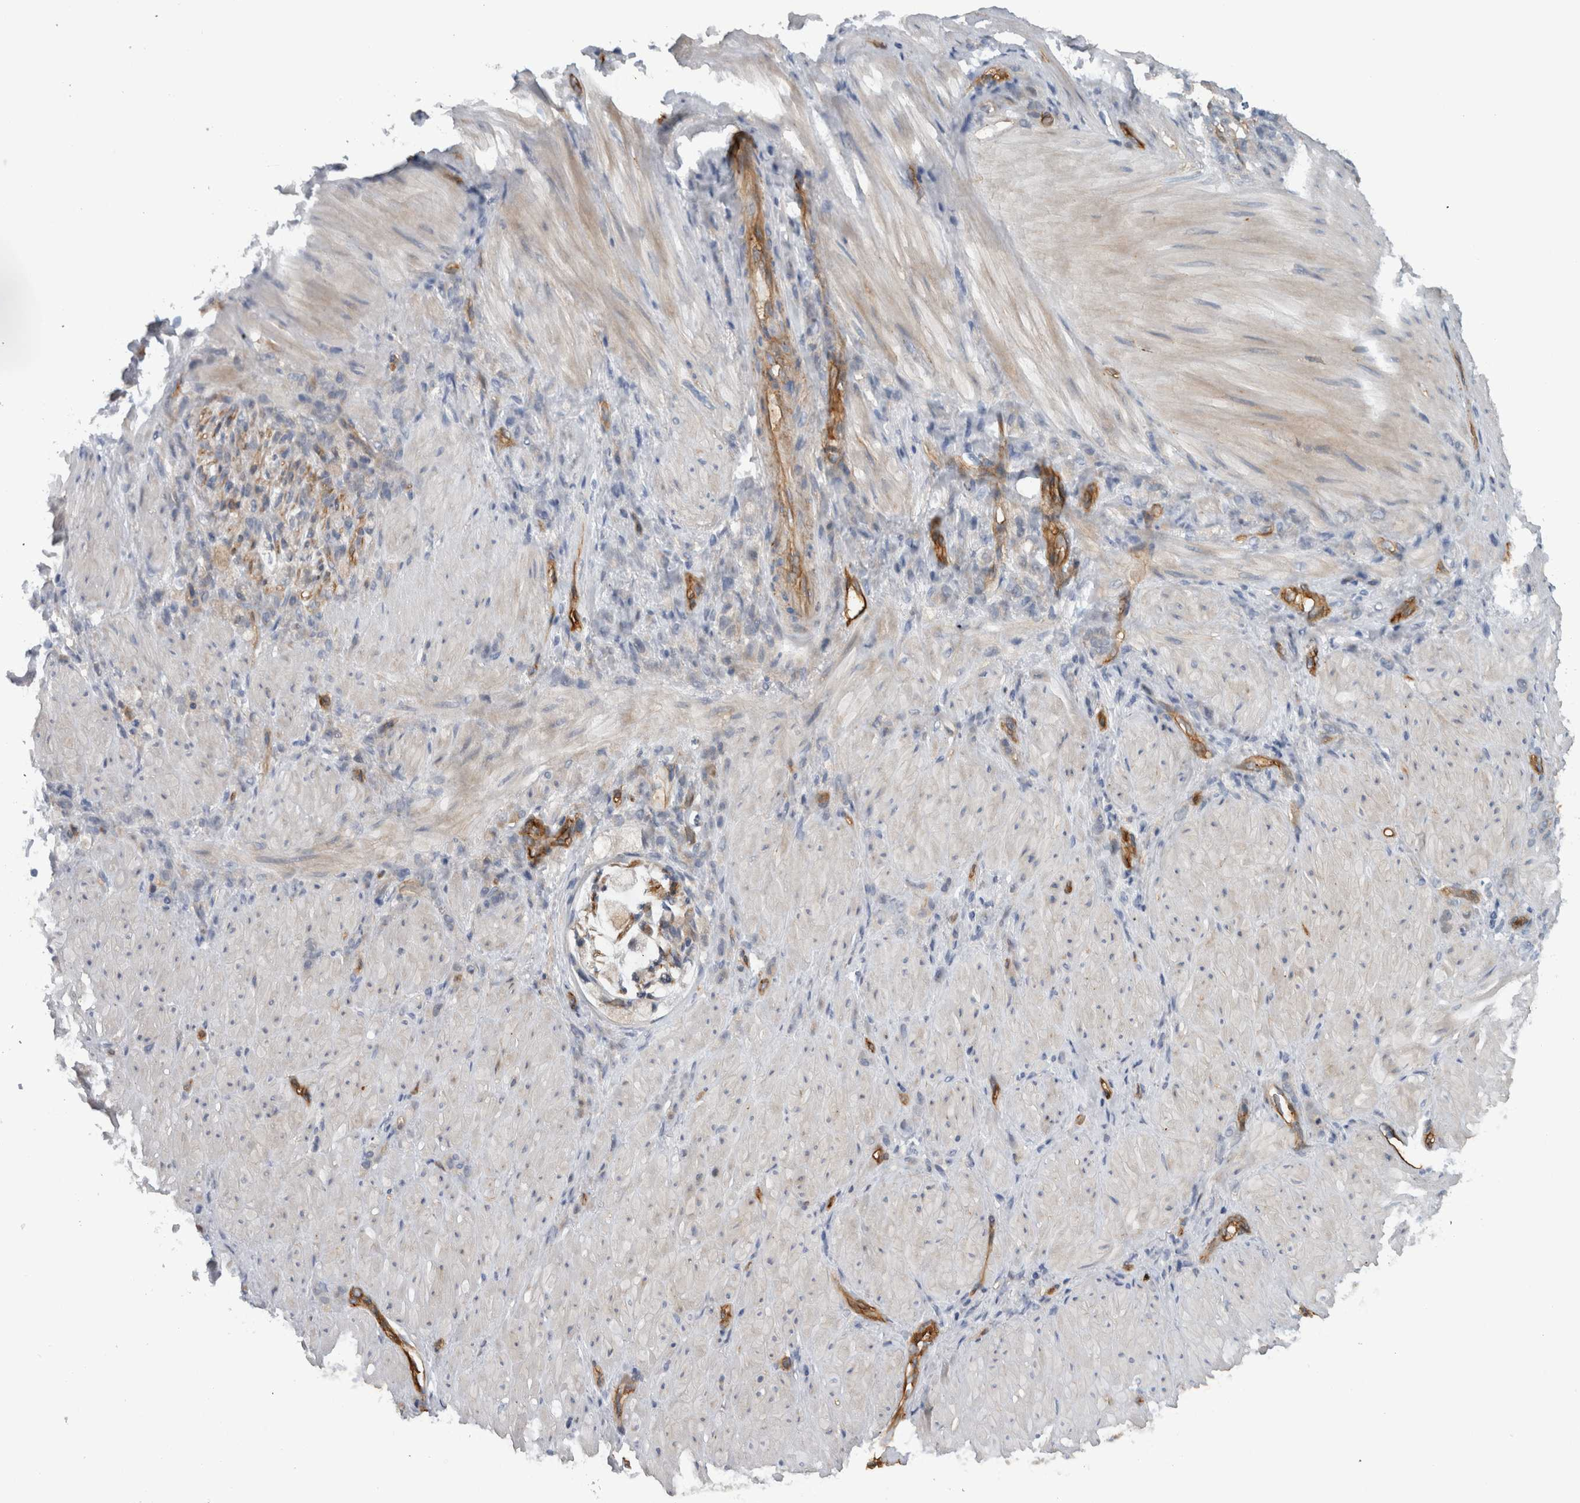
{"staining": {"intensity": "negative", "quantity": "none", "location": "none"}, "tissue": "stomach cancer", "cell_type": "Tumor cells", "image_type": "cancer", "snomed": [{"axis": "morphology", "description": "Normal tissue, NOS"}, {"axis": "morphology", "description": "Adenocarcinoma, NOS"}, {"axis": "topography", "description": "Stomach"}], "caption": "Immunohistochemical staining of human stomach cancer exhibits no significant expression in tumor cells.", "gene": "CD59", "patient": {"sex": "male", "age": 82}}